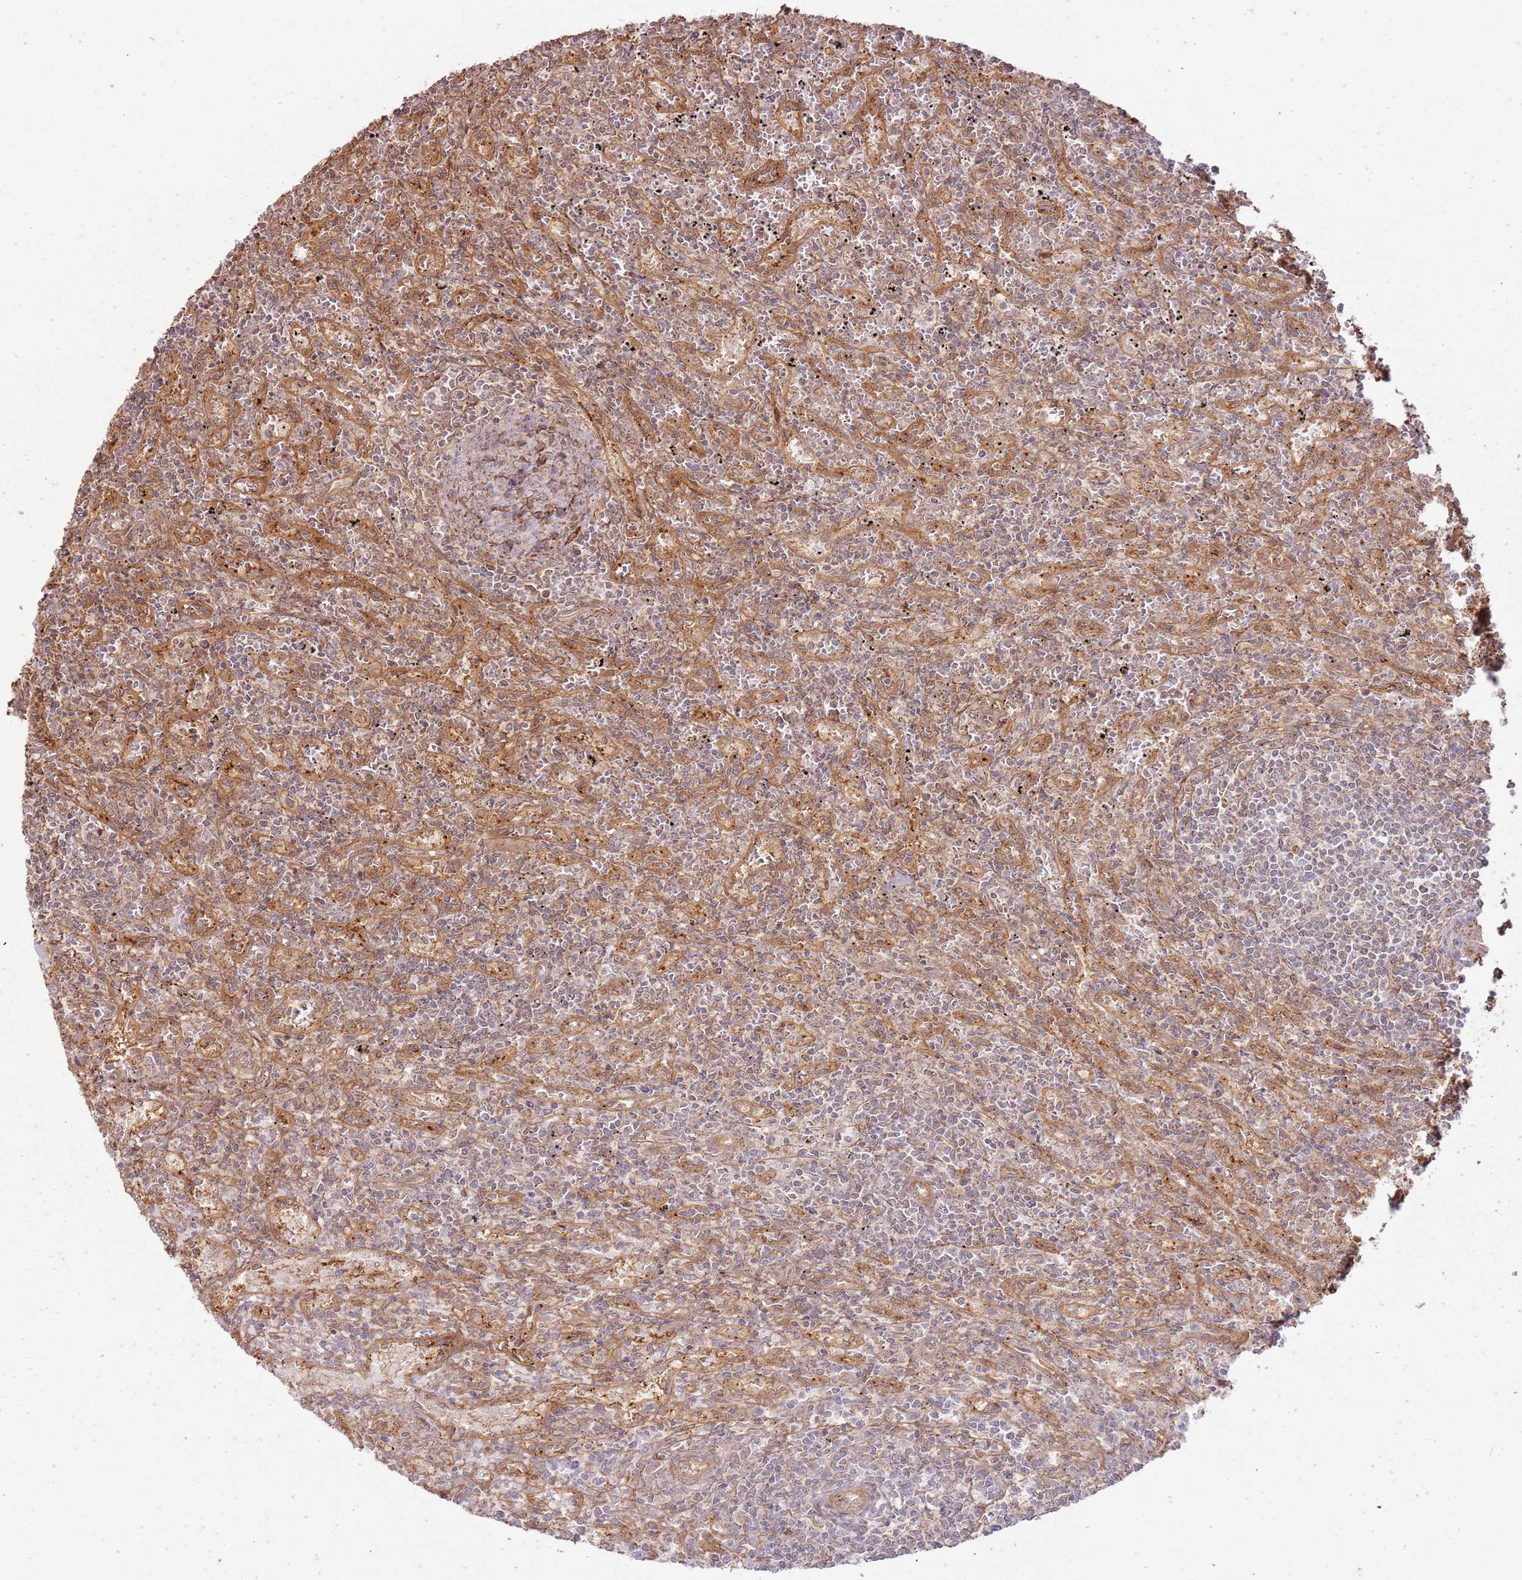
{"staining": {"intensity": "negative", "quantity": "none", "location": "none"}, "tissue": "lymphoma", "cell_type": "Tumor cells", "image_type": "cancer", "snomed": [{"axis": "morphology", "description": "Malignant lymphoma, non-Hodgkin's type, Low grade"}, {"axis": "topography", "description": "Spleen"}], "caption": "Immunohistochemical staining of human lymphoma reveals no significant expression in tumor cells.", "gene": "ZNF623", "patient": {"sex": "male", "age": 76}}